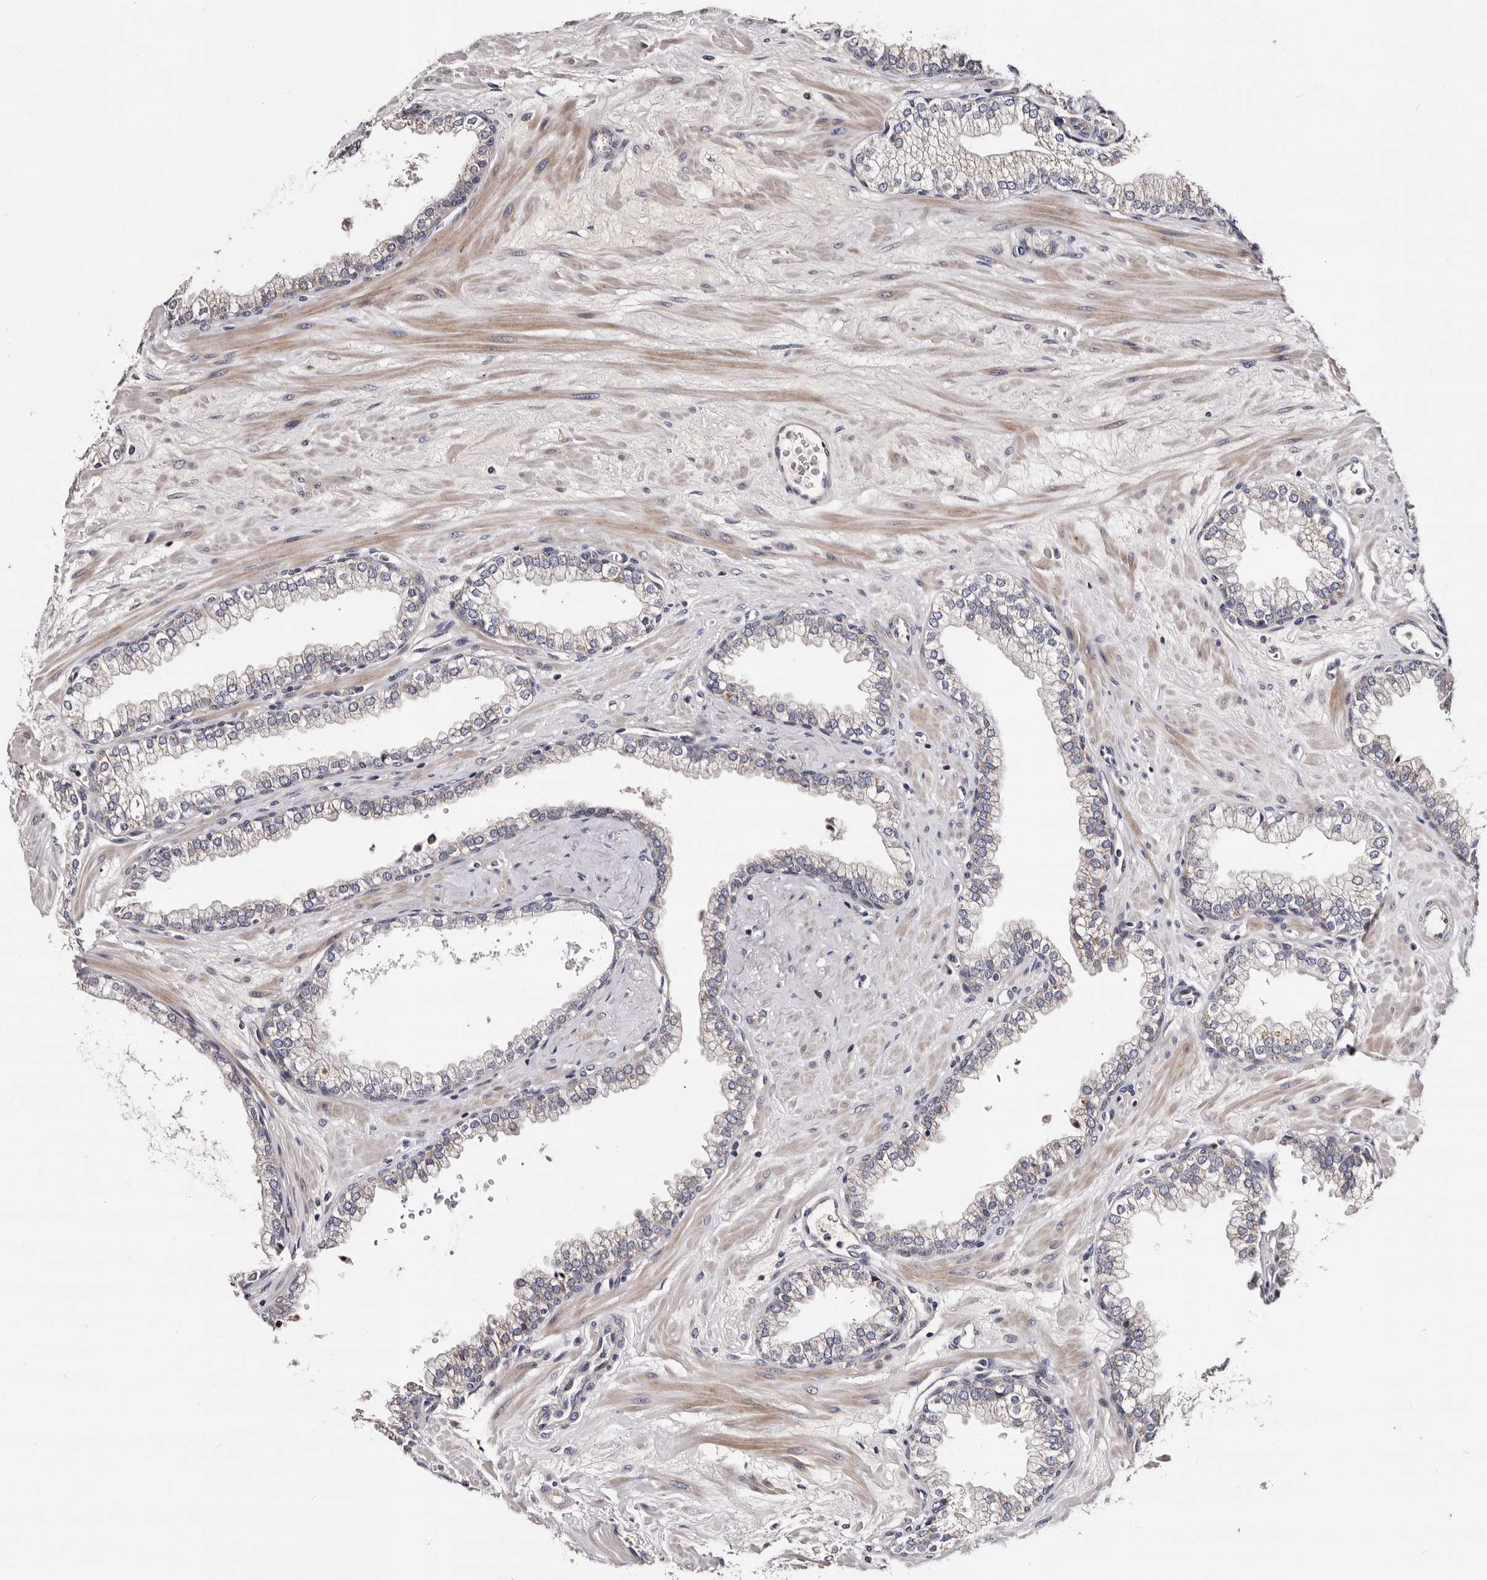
{"staining": {"intensity": "negative", "quantity": "none", "location": "none"}, "tissue": "prostate", "cell_type": "Glandular cells", "image_type": "normal", "snomed": [{"axis": "morphology", "description": "Normal tissue, NOS"}, {"axis": "morphology", "description": "Urothelial carcinoma, Low grade"}, {"axis": "topography", "description": "Urinary bladder"}, {"axis": "topography", "description": "Prostate"}], "caption": "DAB immunohistochemical staining of normal human prostate displays no significant expression in glandular cells. (Immunohistochemistry, brightfield microscopy, high magnification).", "gene": "TAF4B", "patient": {"sex": "male", "age": 60}}